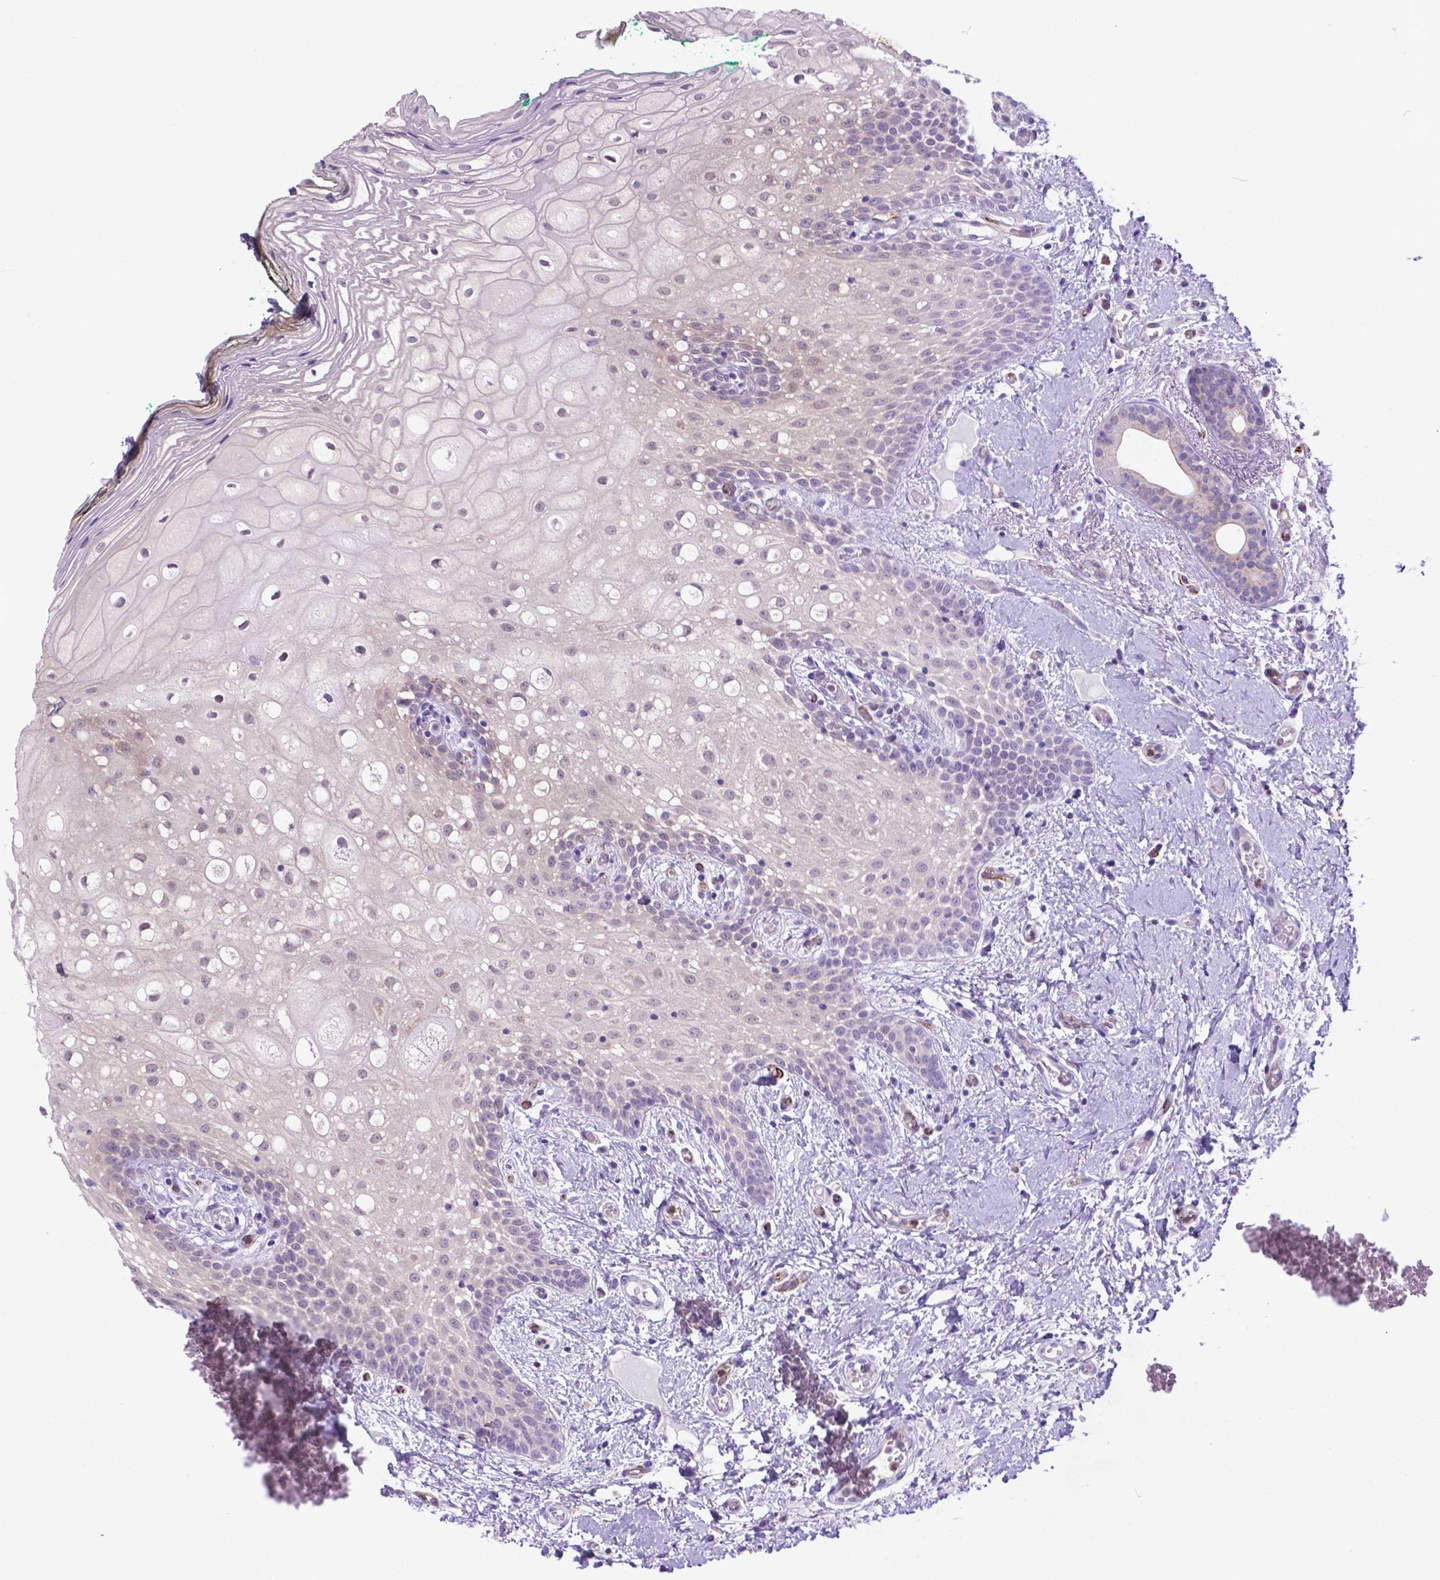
{"staining": {"intensity": "negative", "quantity": "none", "location": "none"}, "tissue": "oral mucosa", "cell_type": "Squamous epithelial cells", "image_type": "normal", "snomed": [{"axis": "morphology", "description": "Normal tissue, NOS"}, {"axis": "topography", "description": "Oral tissue"}], "caption": "A histopathology image of human oral mucosa is negative for staining in squamous epithelial cells. Brightfield microscopy of IHC stained with DAB (3,3'-diaminobenzidine) (brown) and hematoxylin (blue), captured at high magnification.", "gene": "LZTR1", "patient": {"sex": "female", "age": 83}}